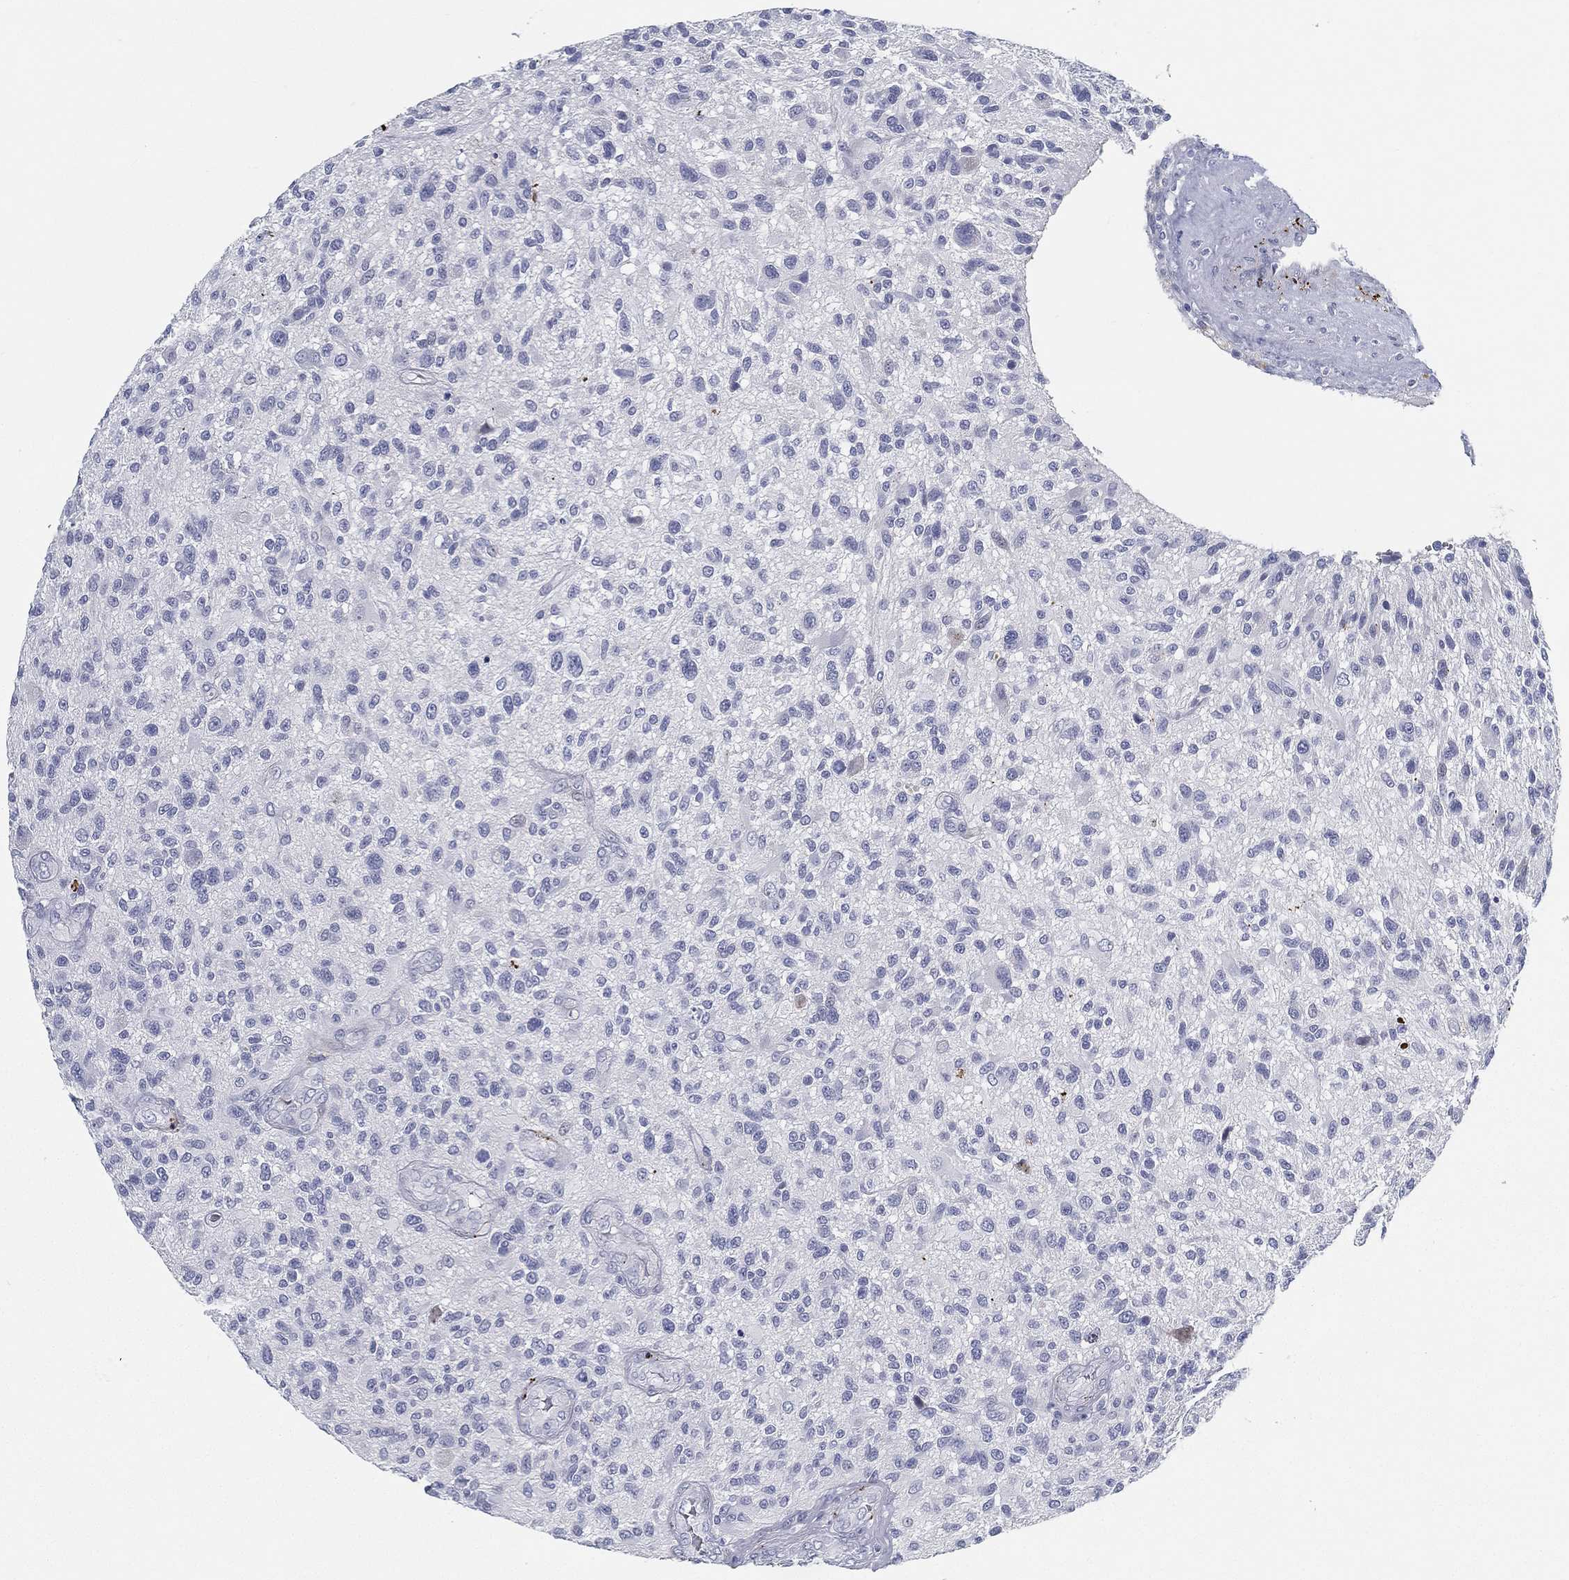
{"staining": {"intensity": "negative", "quantity": "none", "location": "none"}, "tissue": "glioma", "cell_type": "Tumor cells", "image_type": "cancer", "snomed": [{"axis": "morphology", "description": "Glioma, malignant, High grade"}, {"axis": "topography", "description": "Brain"}], "caption": "A high-resolution image shows immunohistochemistry (IHC) staining of glioma, which reveals no significant staining in tumor cells. (Brightfield microscopy of DAB IHC at high magnification).", "gene": "SPPL2C", "patient": {"sex": "male", "age": 47}}